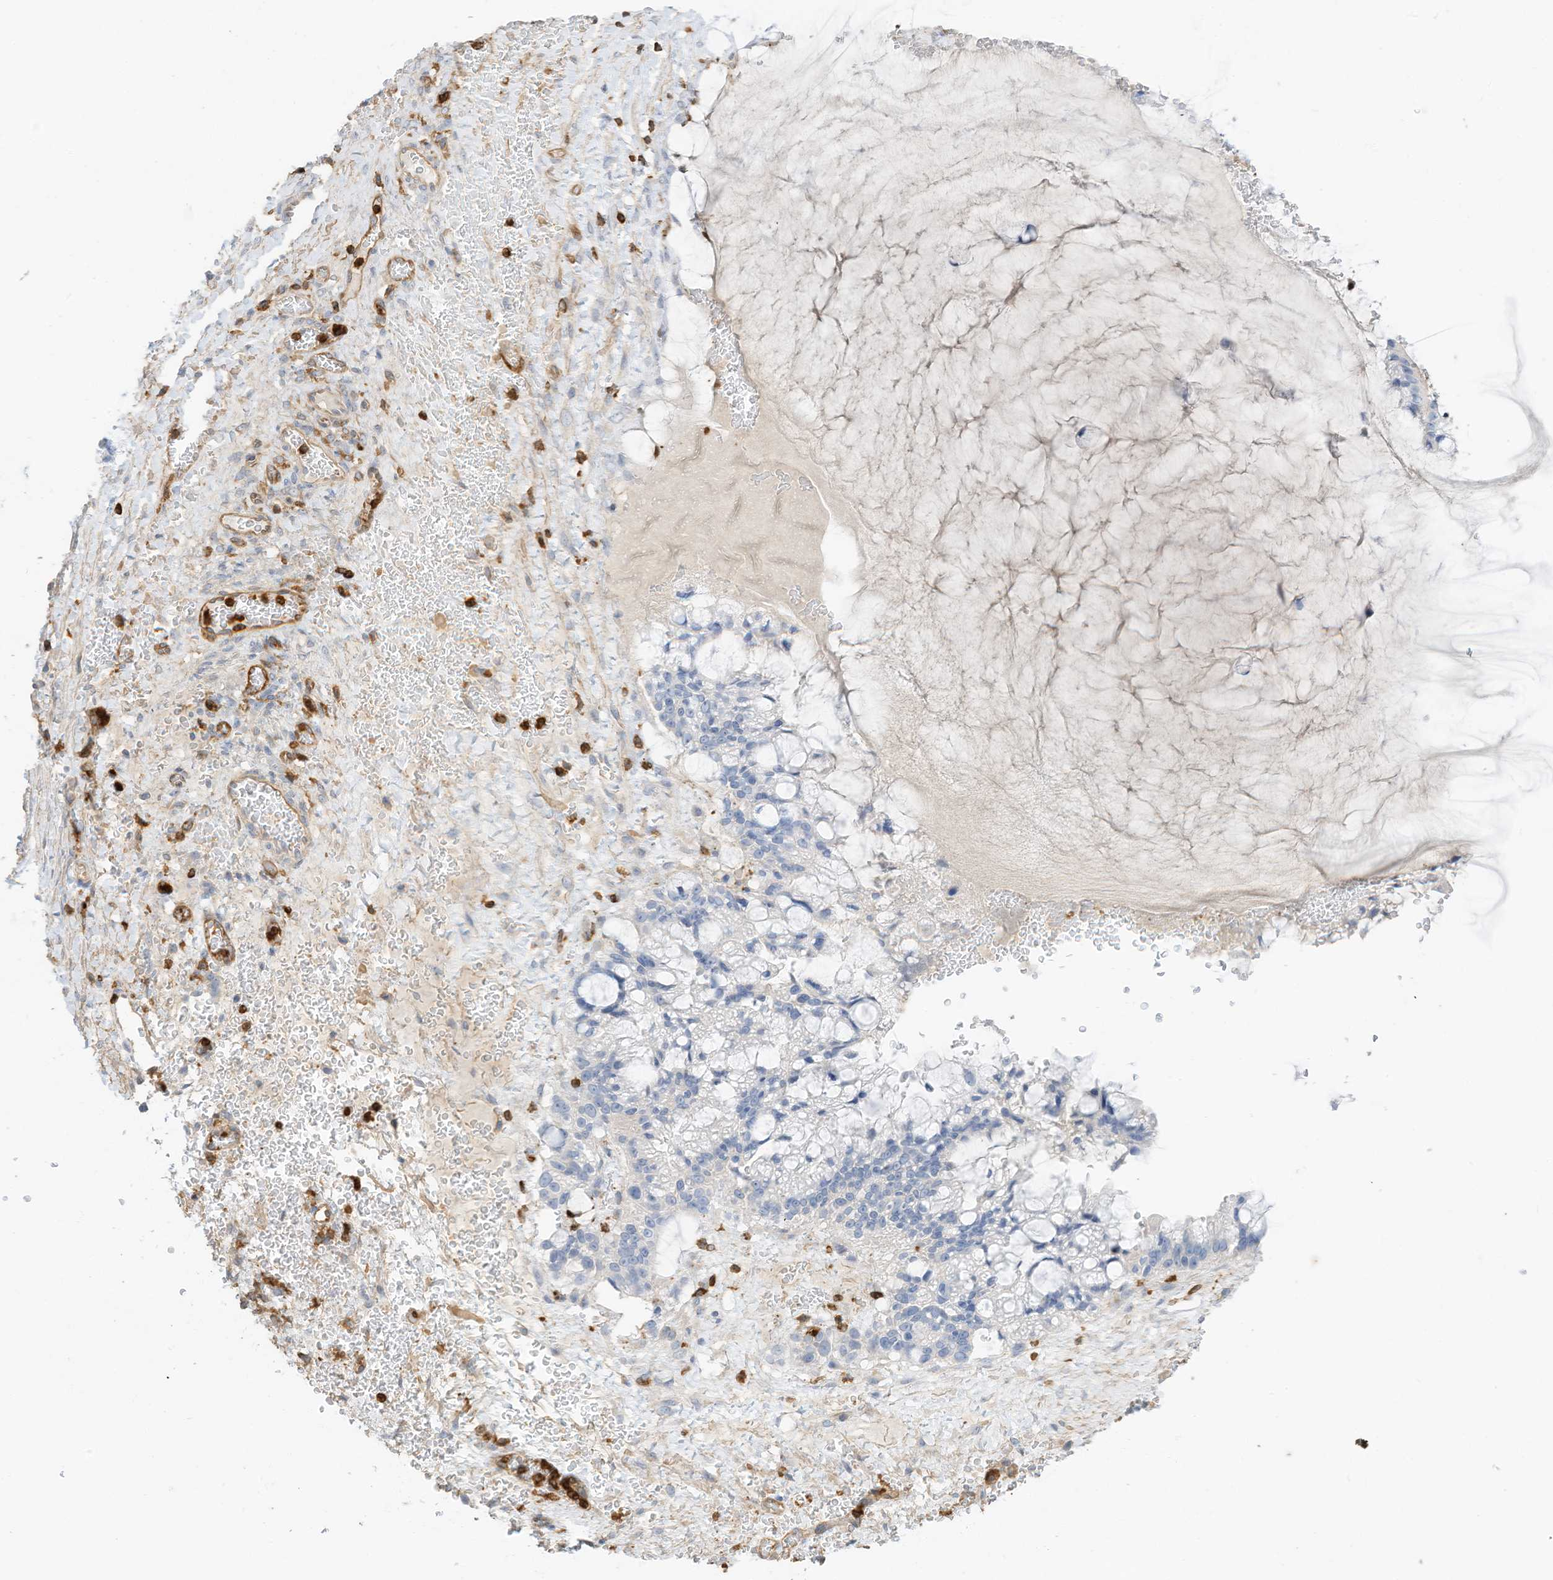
{"staining": {"intensity": "negative", "quantity": "none", "location": "none"}, "tissue": "ovarian cancer", "cell_type": "Tumor cells", "image_type": "cancer", "snomed": [{"axis": "morphology", "description": "Cystadenocarcinoma, mucinous, NOS"}, {"axis": "topography", "description": "Ovary"}], "caption": "Tumor cells are negative for brown protein staining in mucinous cystadenocarcinoma (ovarian). The staining is performed using DAB brown chromogen with nuclei counter-stained in using hematoxylin.", "gene": "ARHGAP25", "patient": {"sex": "female", "age": 37}}